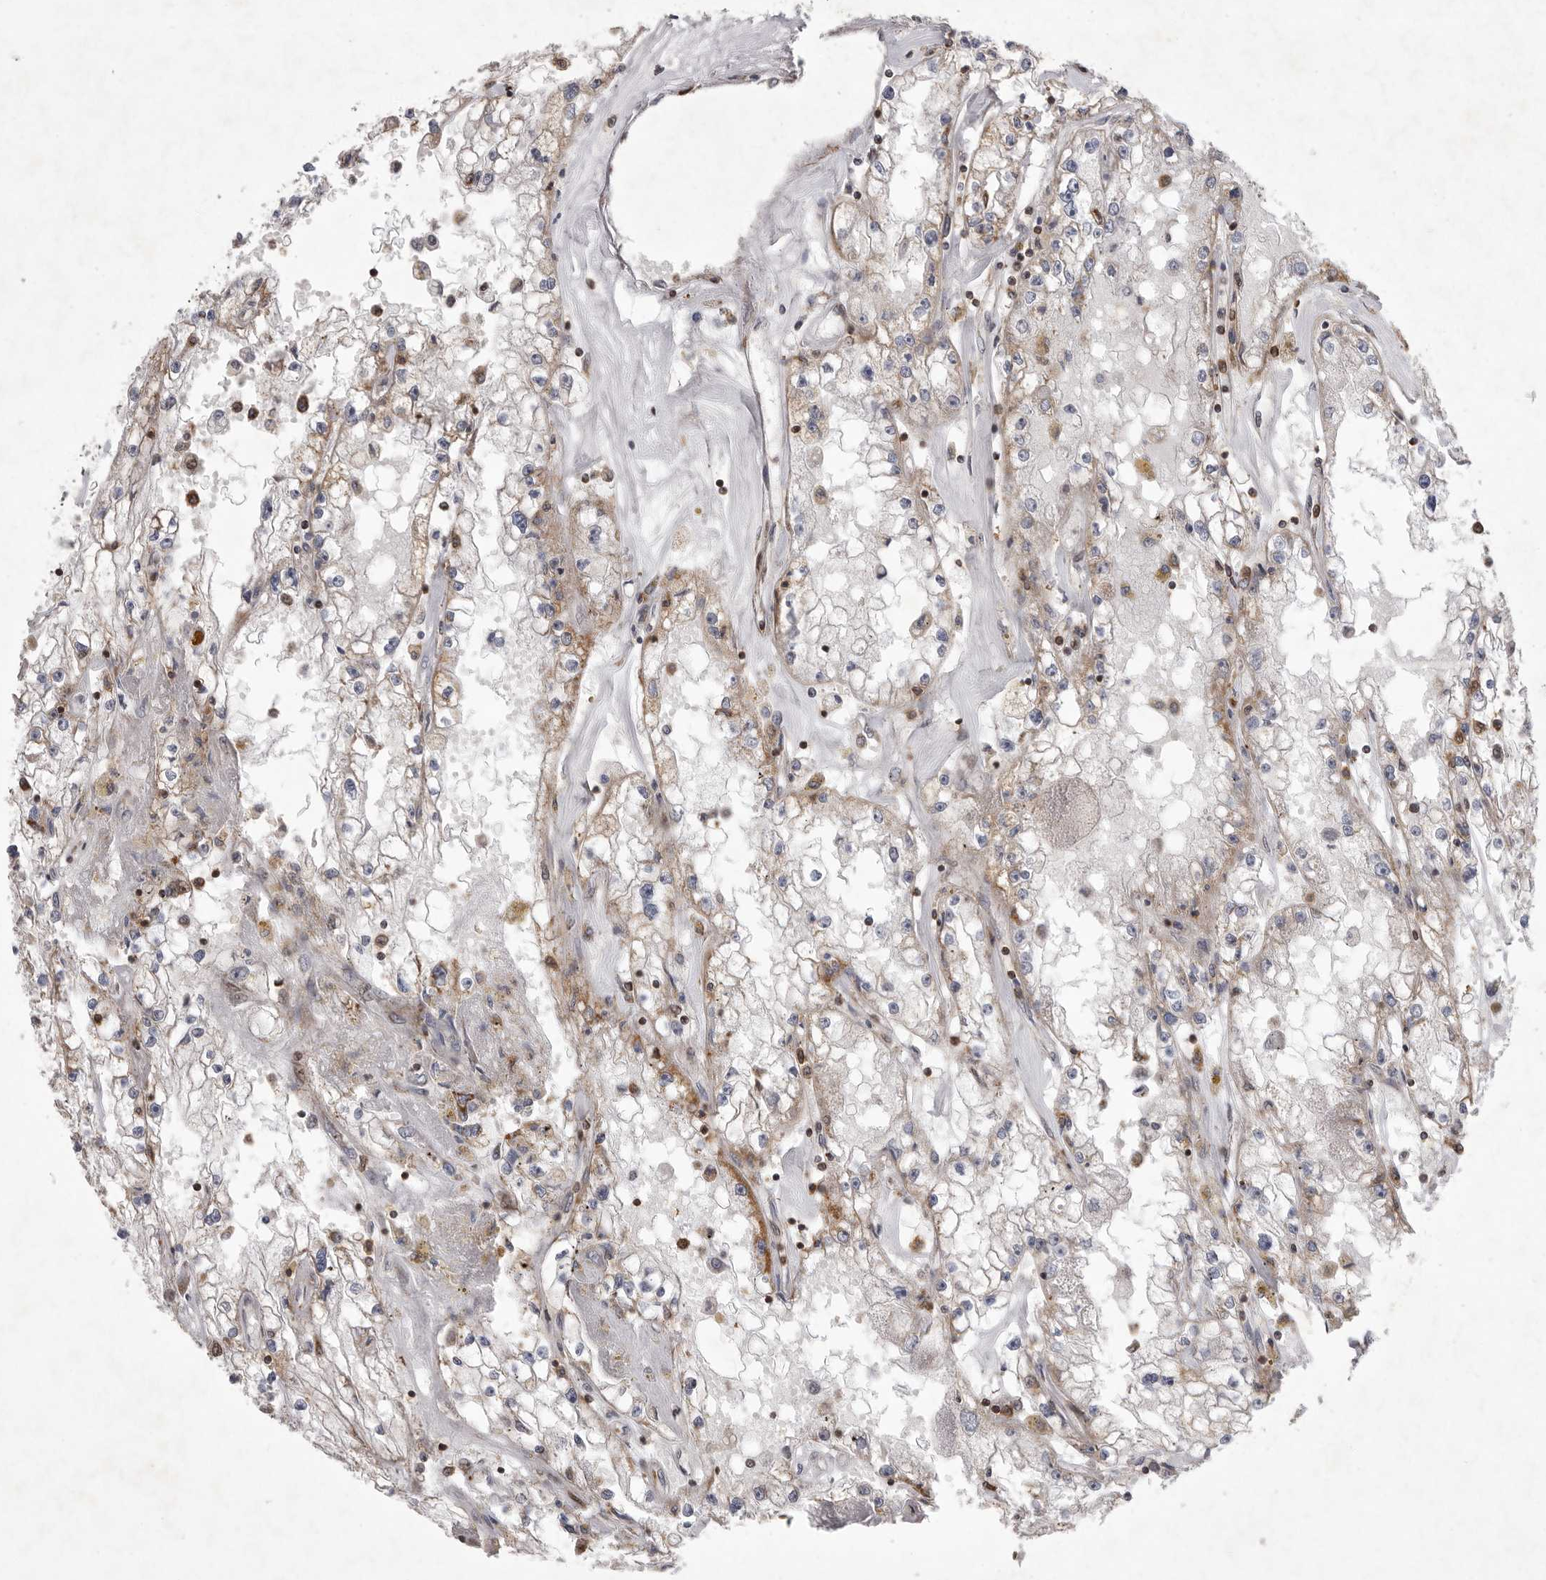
{"staining": {"intensity": "moderate", "quantity": "<25%", "location": "cytoplasmic/membranous"}, "tissue": "renal cancer", "cell_type": "Tumor cells", "image_type": "cancer", "snomed": [{"axis": "morphology", "description": "Adenocarcinoma, NOS"}, {"axis": "topography", "description": "Kidney"}], "caption": "Protein analysis of adenocarcinoma (renal) tissue displays moderate cytoplasmic/membranous expression in approximately <25% of tumor cells.", "gene": "MPZL1", "patient": {"sex": "male", "age": 56}}